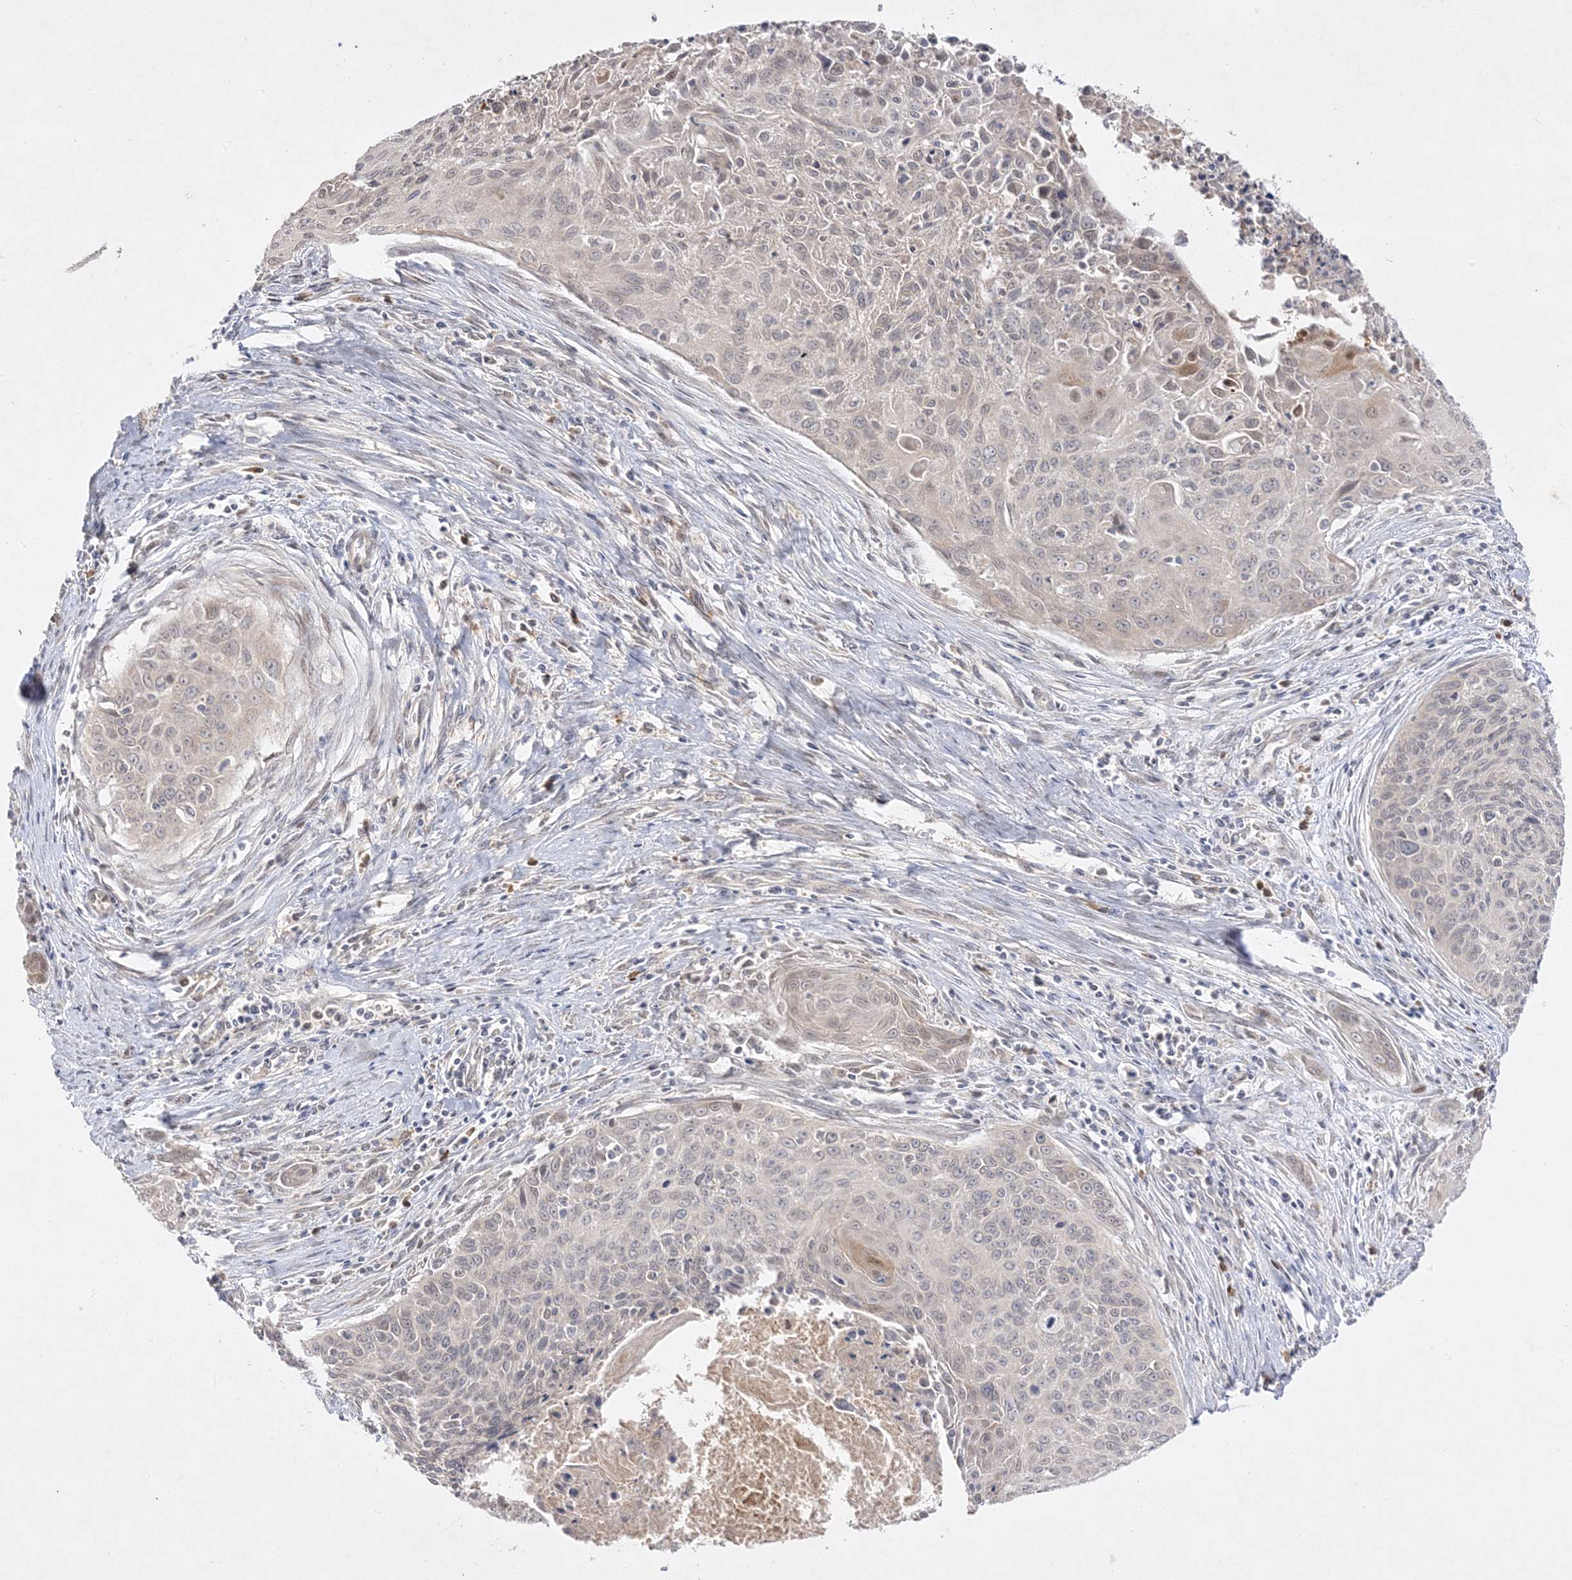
{"staining": {"intensity": "negative", "quantity": "none", "location": "none"}, "tissue": "cervical cancer", "cell_type": "Tumor cells", "image_type": "cancer", "snomed": [{"axis": "morphology", "description": "Squamous cell carcinoma, NOS"}, {"axis": "topography", "description": "Cervix"}], "caption": "Protein analysis of cervical squamous cell carcinoma shows no significant positivity in tumor cells.", "gene": "C2CD2", "patient": {"sex": "female", "age": 55}}